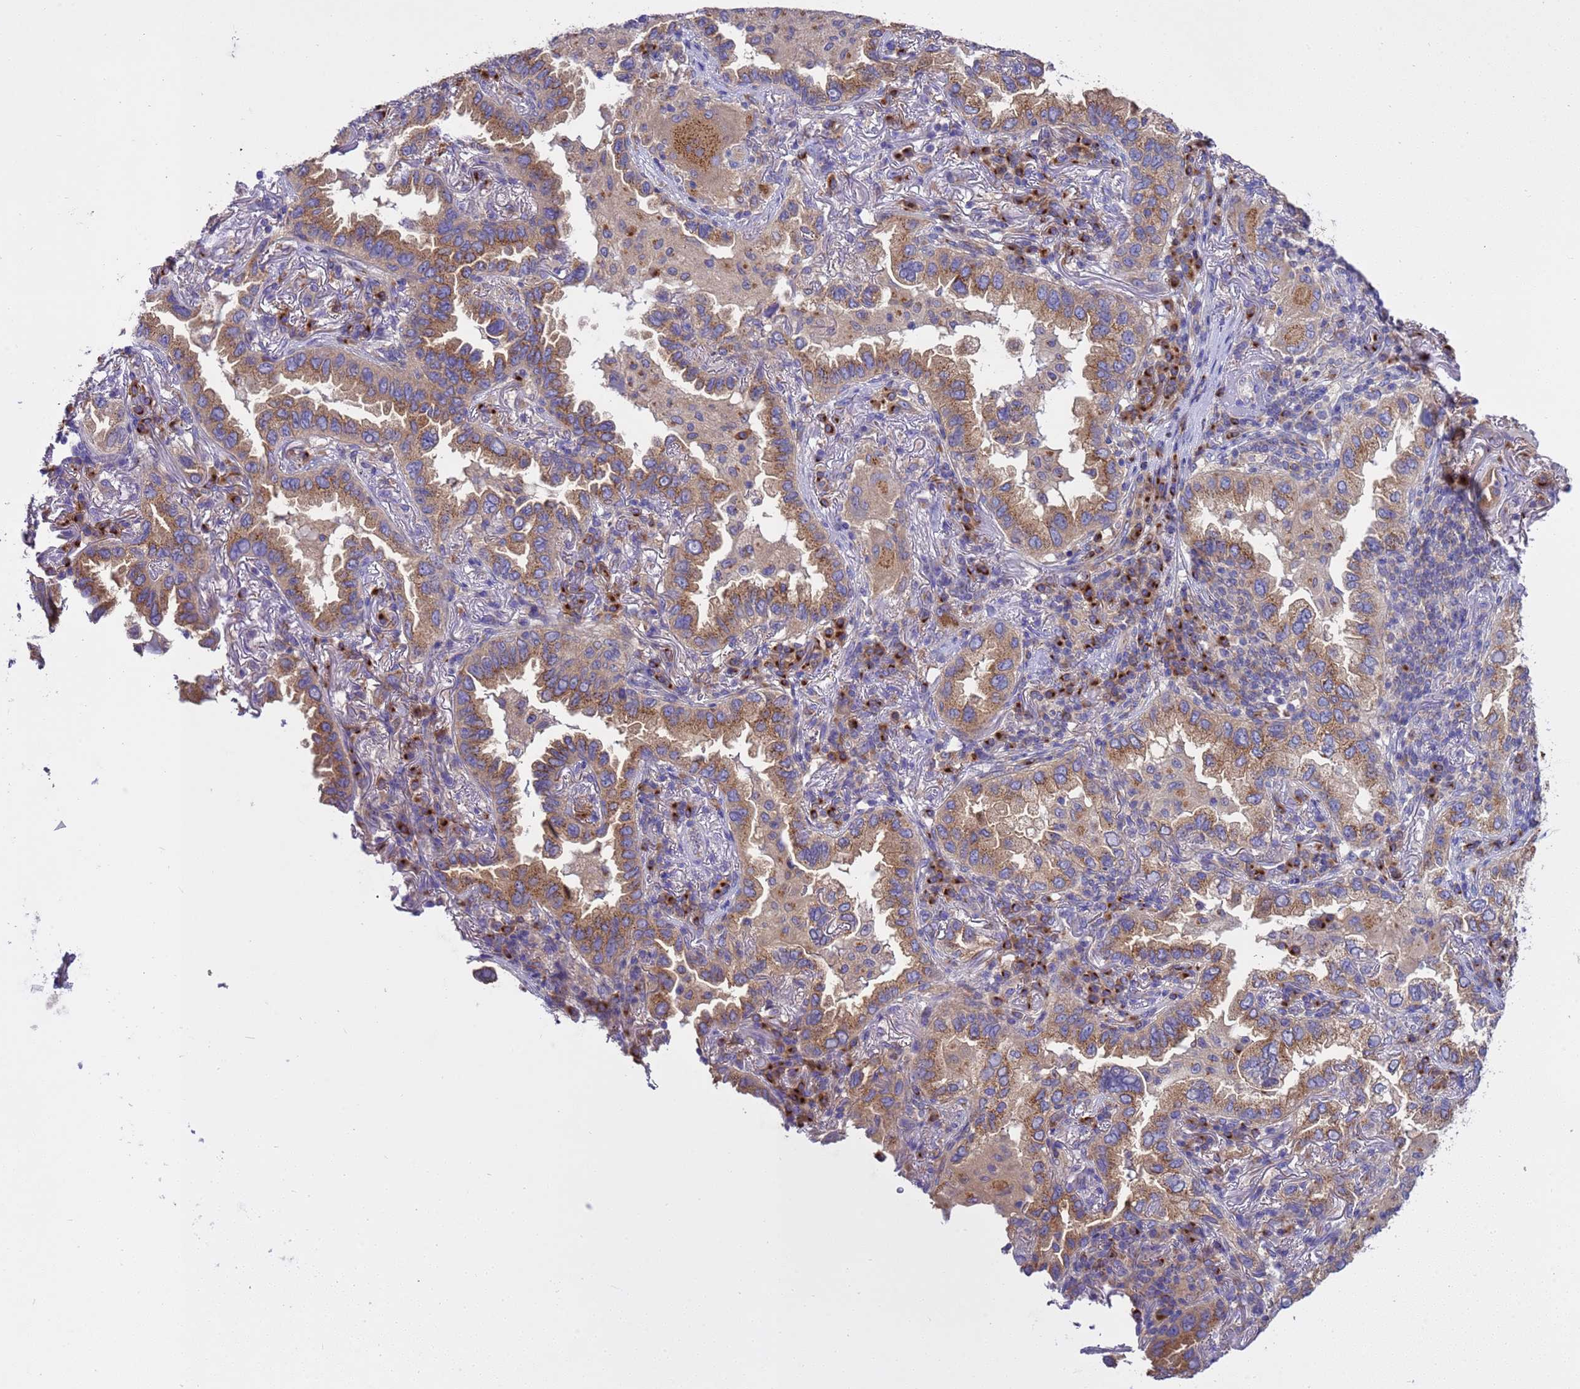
{"staining": {"intensity": "moderate", "quantity": ">75%", "location": "cytoplasmic/membranous"}, "tissue": "lung cancer", "cell_type": "Tumor cells", "image_type": "cancer", "snomed": [{"axis": "morphology", "description": "Adenocarcinoma, NOS"}, {"axis": "topography", "description": "Lung"}], "caption": "Immunohistochemistry (IHC) of human lung adenocarcinoma shows medium levels of moderate cytoplasmic/membranous expression in approximately >75% of tumor cells.", "gene": "ANAPC1", "patient": {"sex": "female", "age": 69}}